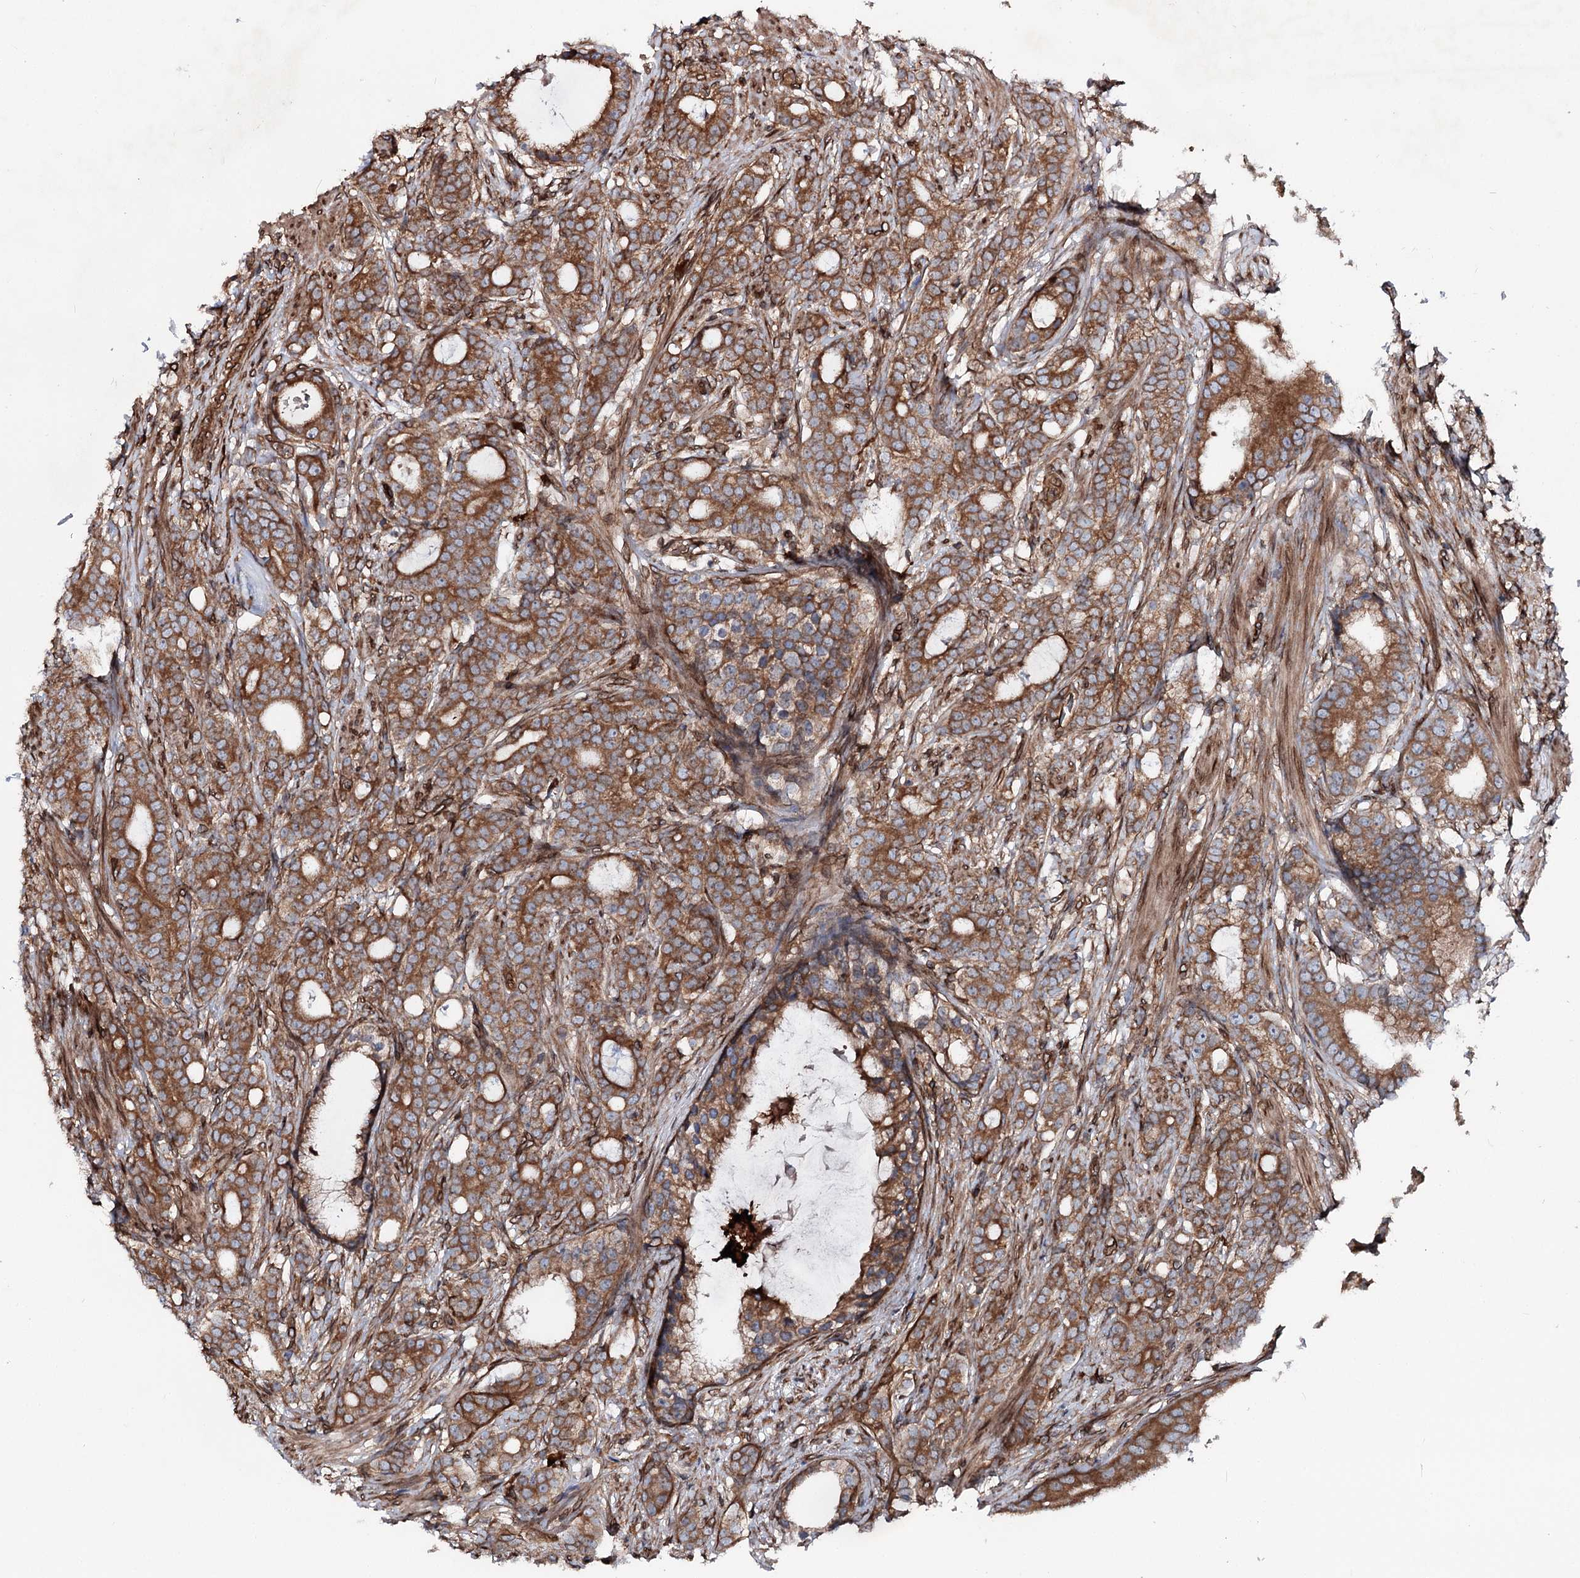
{"staining": {"intensity": "strong", "quantity": ">75%", "location": "cytoplasmic/membranous"}, "tissue": "prostate cancer", "cell_type": "Tumor cells", "image_type": "cancer", "snomed": [{"axis": "morphology", "description": "Adenocarcinoma, Low grade"}, {"axis": "topography", "description": "Prostate"}], "caption": "Protein staining shows strong cytoplasmic/membranous staining in about >75% of tumor cells in adenocarcinoma (low-grade) (prostate). (Stains: DAB in brown, nuclei in blue, Microscopy: brightfield microscopy at high magnification).", "gene": "FGFR1OP2", "patient": {"sex": "male", "age": 71}}